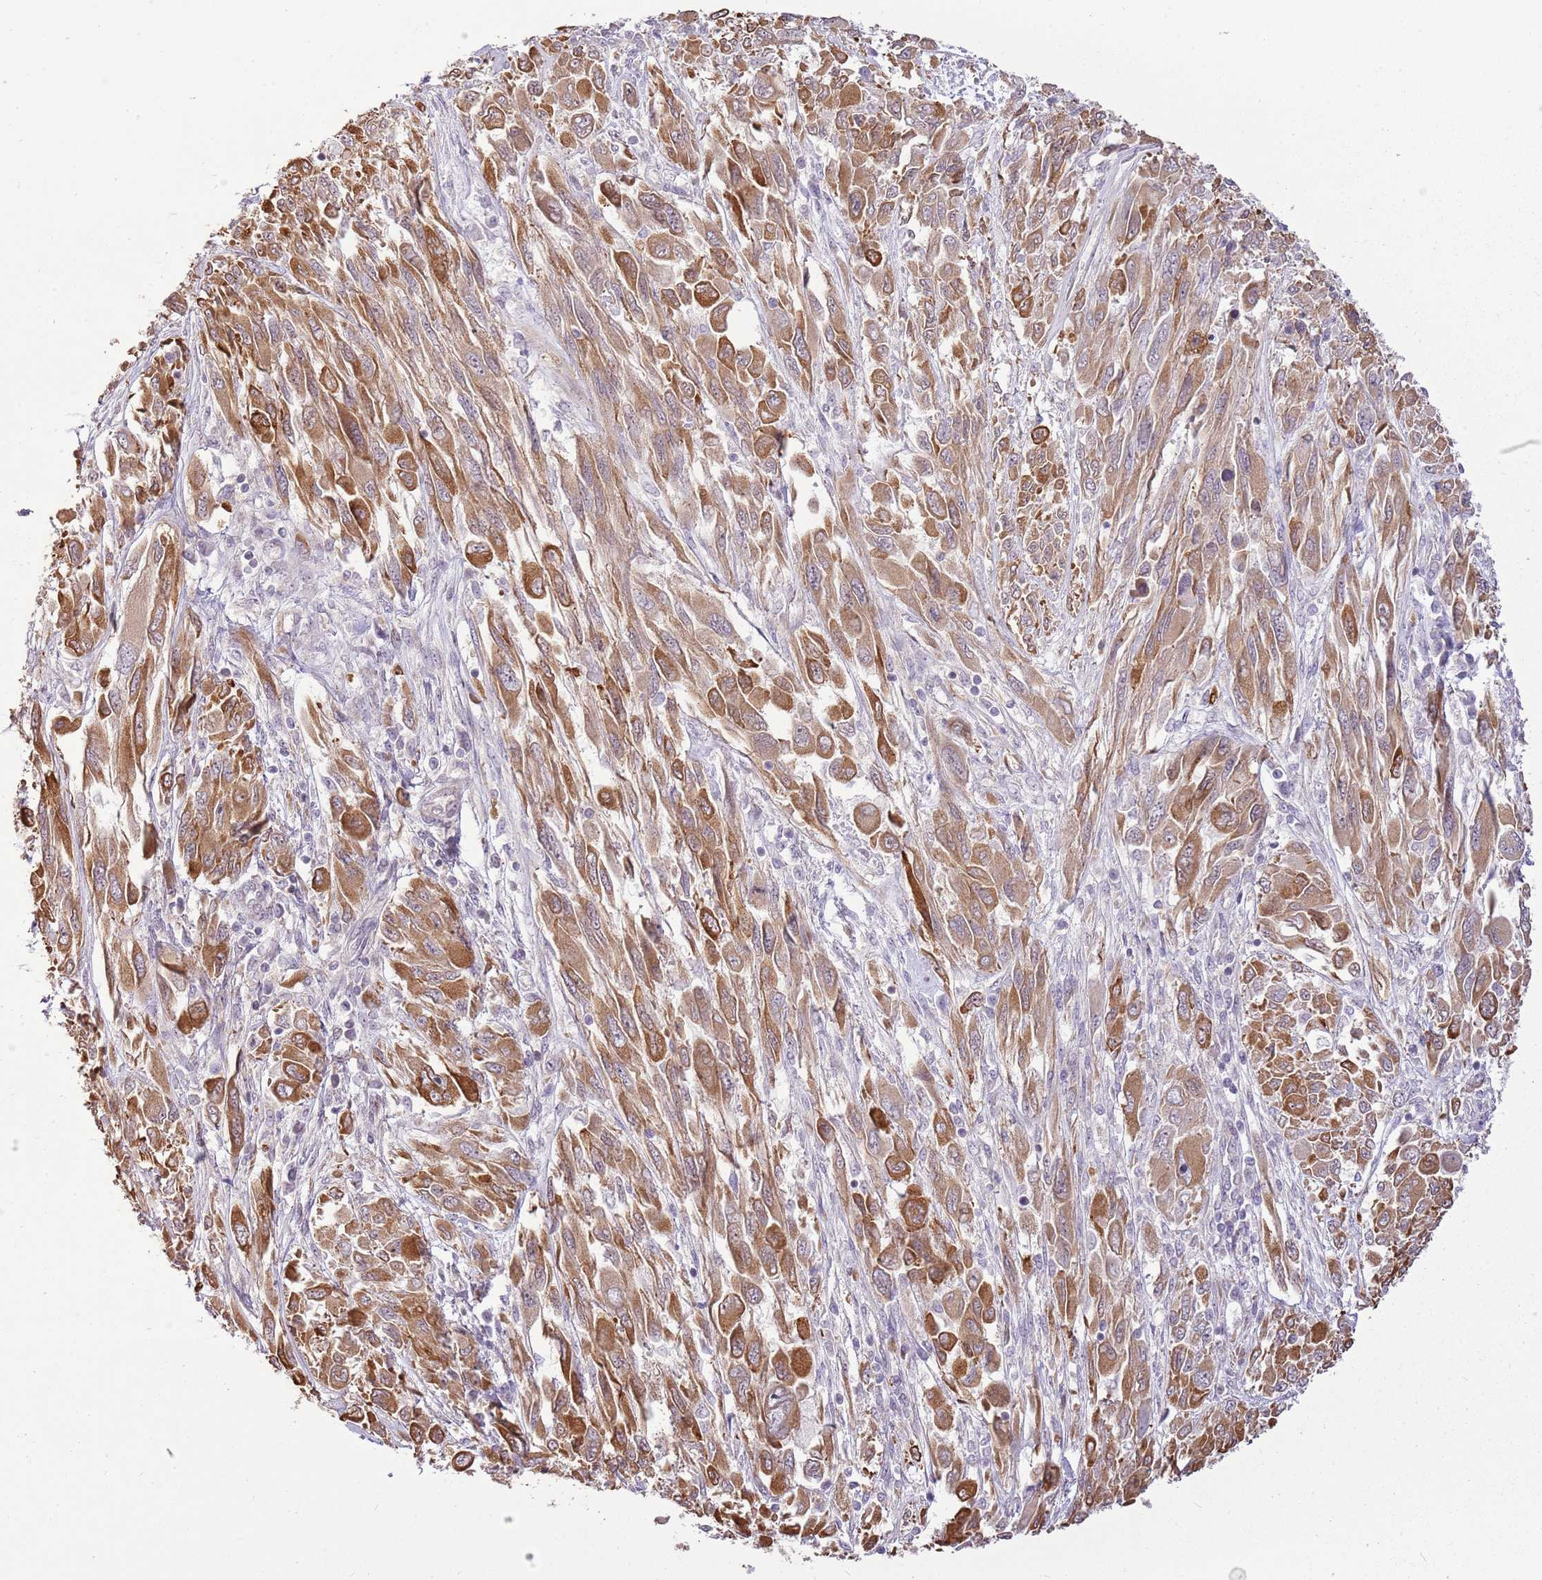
{"staining": {"intensity": "moderate", "quantity": ">75%", "location": "cytoplasmic/membranous"}, "tissue": "melanoma", "cell_type": "Tumor cells", "image_type": "cancer", "snomed": [{"axis": "morphology", "description": "Malignant melanoma, NOS"}, {"axis": "topography", "description": "Skin"}], "caption": "High-magnification brightfield microscopy of melanoma stained with DAB (3,3'-diaminobenzidine) (brown) and counterstained with hematoxylin (blue). tumor cells exhibit moderate cytoplasmic/membranous expression is identified in approximately>75% of cells.", "gene": "UGGT2", "patient": {"sex": "female", "age": 91}}